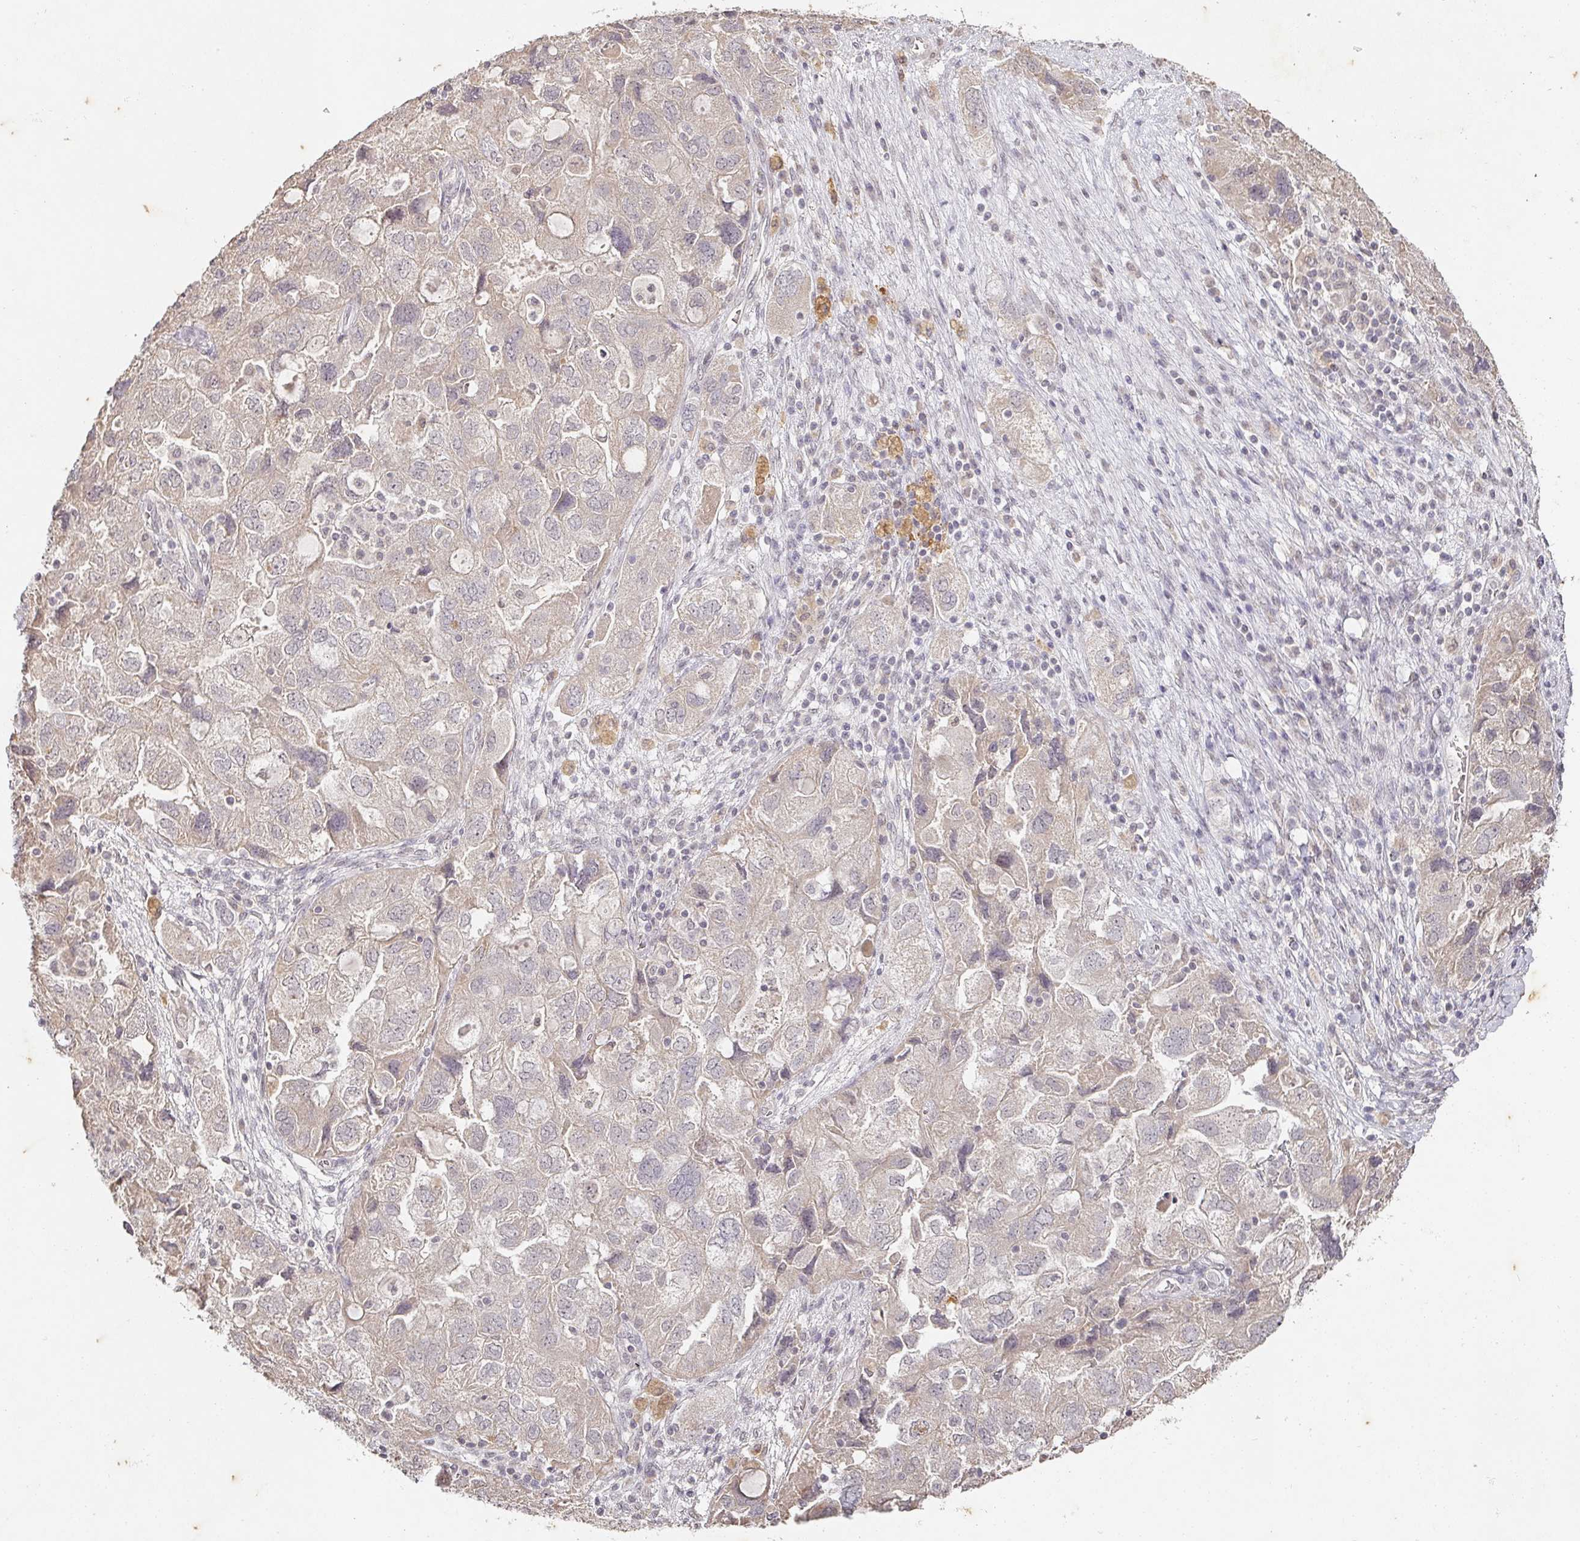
{"staining": {"intensity": "negative", "quantity": "none", "location": "none"}, "tissue": "ovarian cancer", "cell_type": "Tumor cells", "image_type": "cancer", "snomed": [{"axis": "morphology", "description": "Carcinoma, NOS"}, {"axis": "morphology", "description": "Cystadenocarcinoma, serous, NOS"}, {"axis": "topography", "description": "Ovary"}], "caption": "Immunohistochemistry (IHC) of ovarian cancer (serous cystadenocarcinoma) demonstrates no expression in tumor cells.", "gene": "CAPN5", "patient": {"sex": "female", "age": 69}}